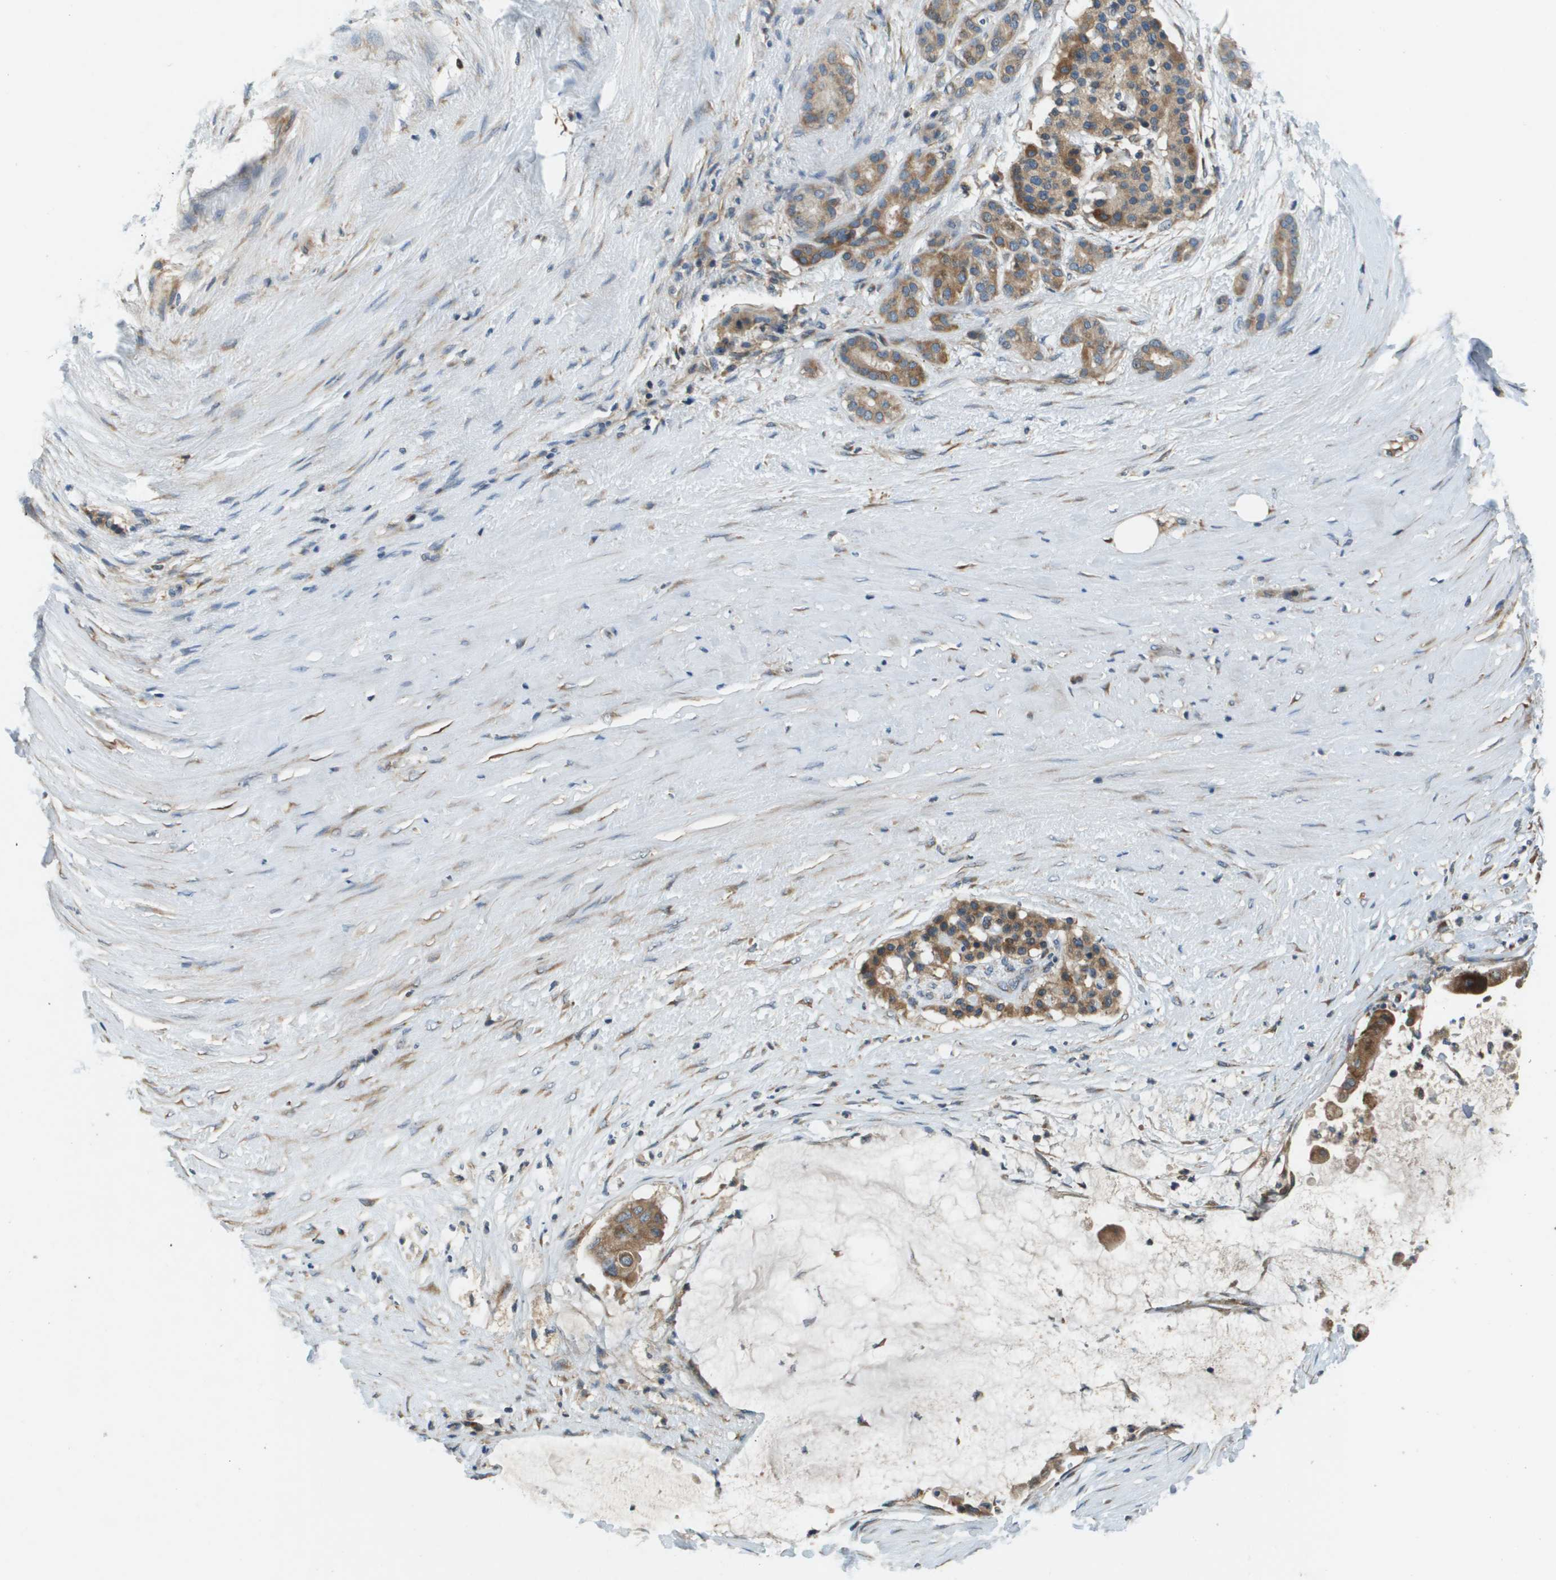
{"staining": {"intensity": "moderate", "quantity": ">75%", "location": "cytoplasmic/membranous"}, "tissue": "pancreatic cancer", "cell_type": "Tumor cells", "image_type": "cancer", "snomed": [{"axis": "morphology", "description": "Adenocarcinoma, NOS"}, {"axis": "topography", "description": "Pancreas"}], "caption": "Adenocarcinoma (pancreatic) stained with DAB (3,3'-diaminobenzidine) IHC shows medium levels of moderate cytoplasmic/membranous positivity in approximately >75% of tumor cells. The staining is performed using DAB brown chromogen to label protein expression. The nuclei are counter-stained blue using hematoxylin.", "gene": "SAMSN1", "patient": {"sex": "male", "age": 41}}